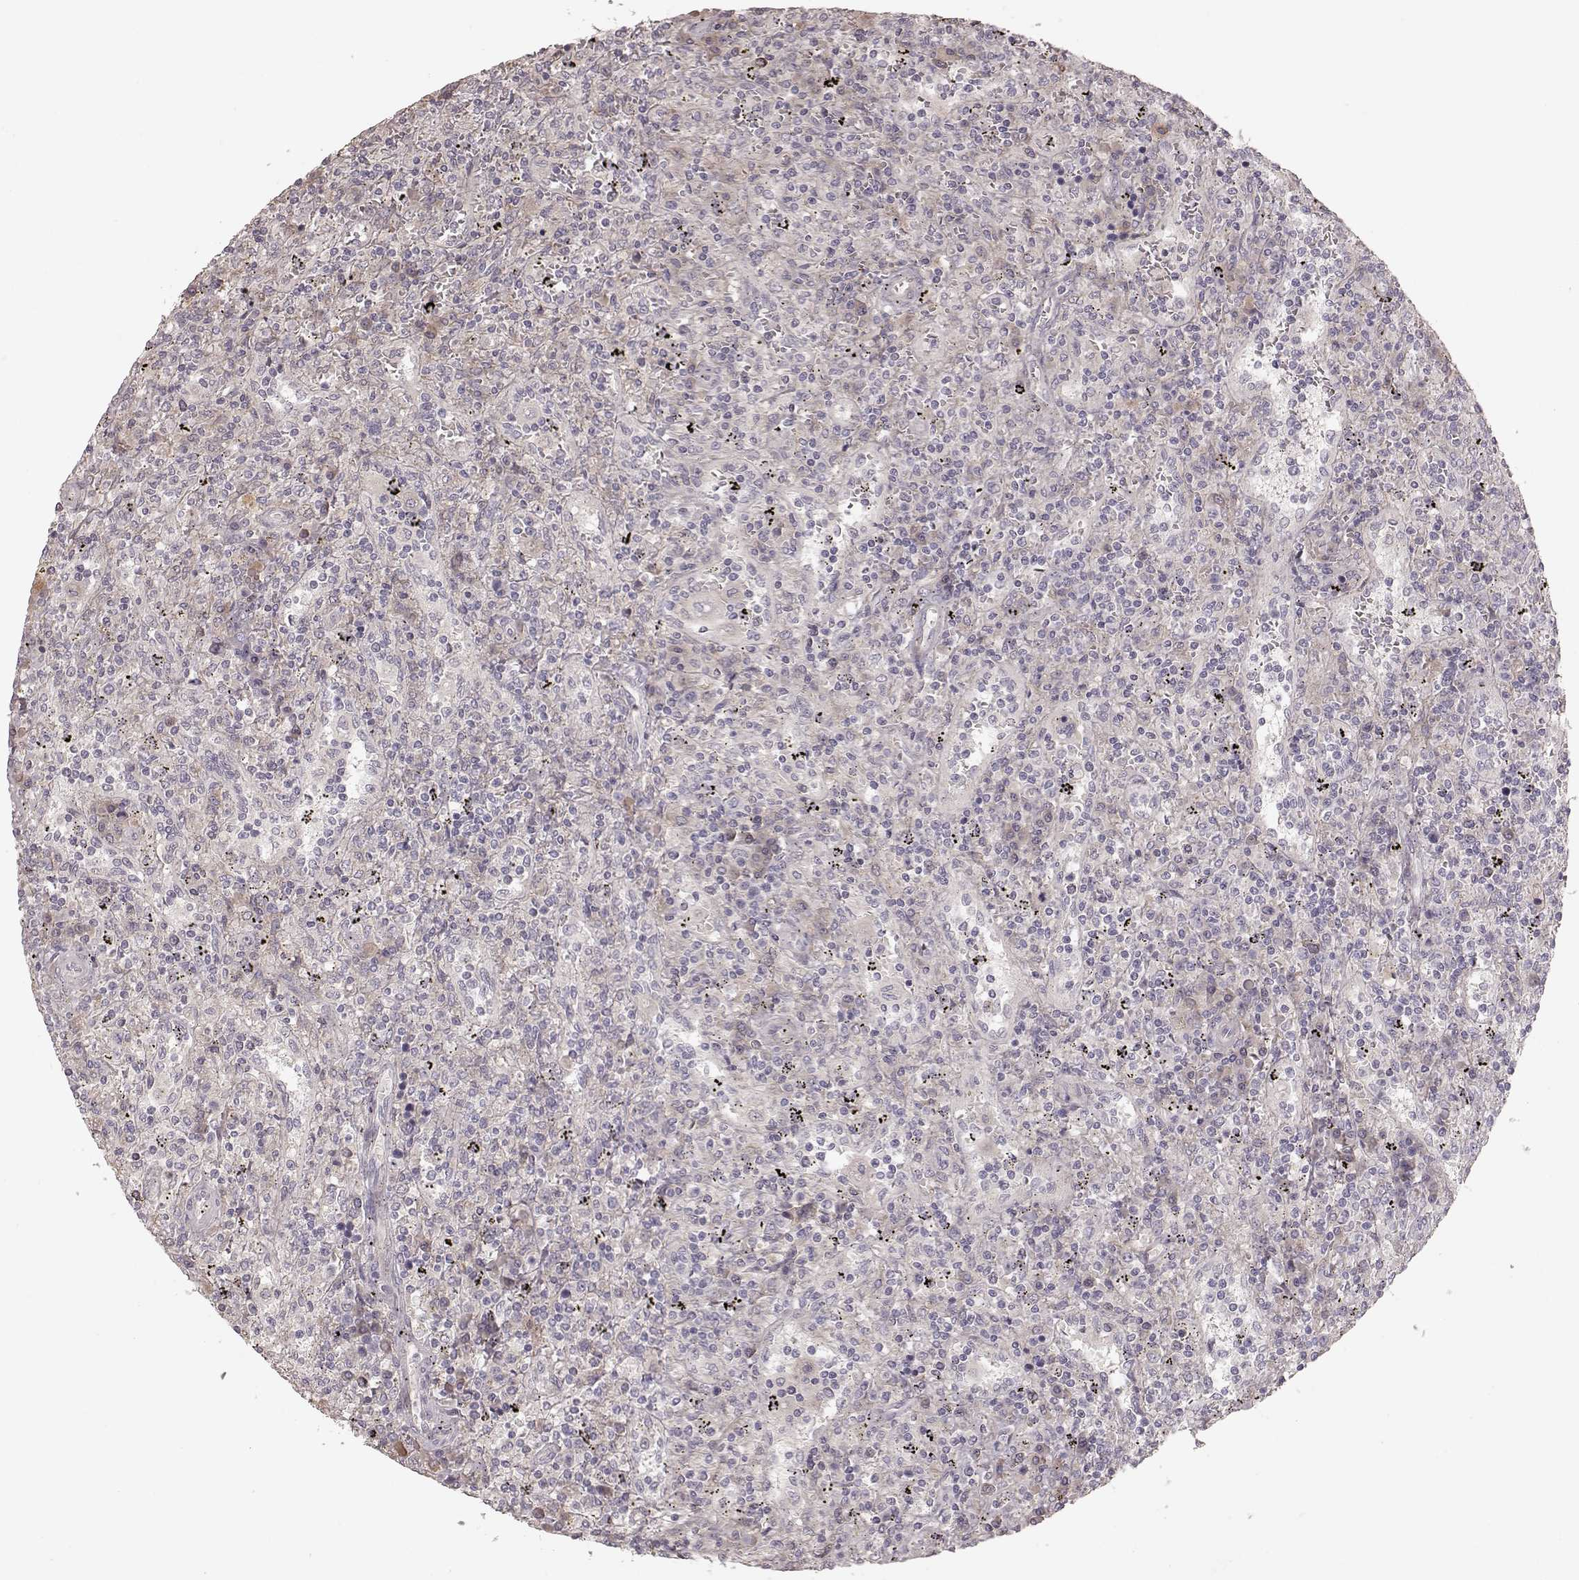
{"staining": {"intensity": "negative", "quantity": "none", "location": "none"}, "tissue": "lymphoma", "cell_type": "Tumor cells", "image_type": "cancer", "snomed": [{"axis": "morphology", "description": "Malignant lymphoma, non-Hodgkin's type, Low grade"}, {"axis": "topography", "description": "Spleen"}], "caption": "Immunohistochemistry of lymphoma displays no positivity in tumor cells.", "gene": "KCNJ9", "patient": {"sex": "male", "age": 62}}